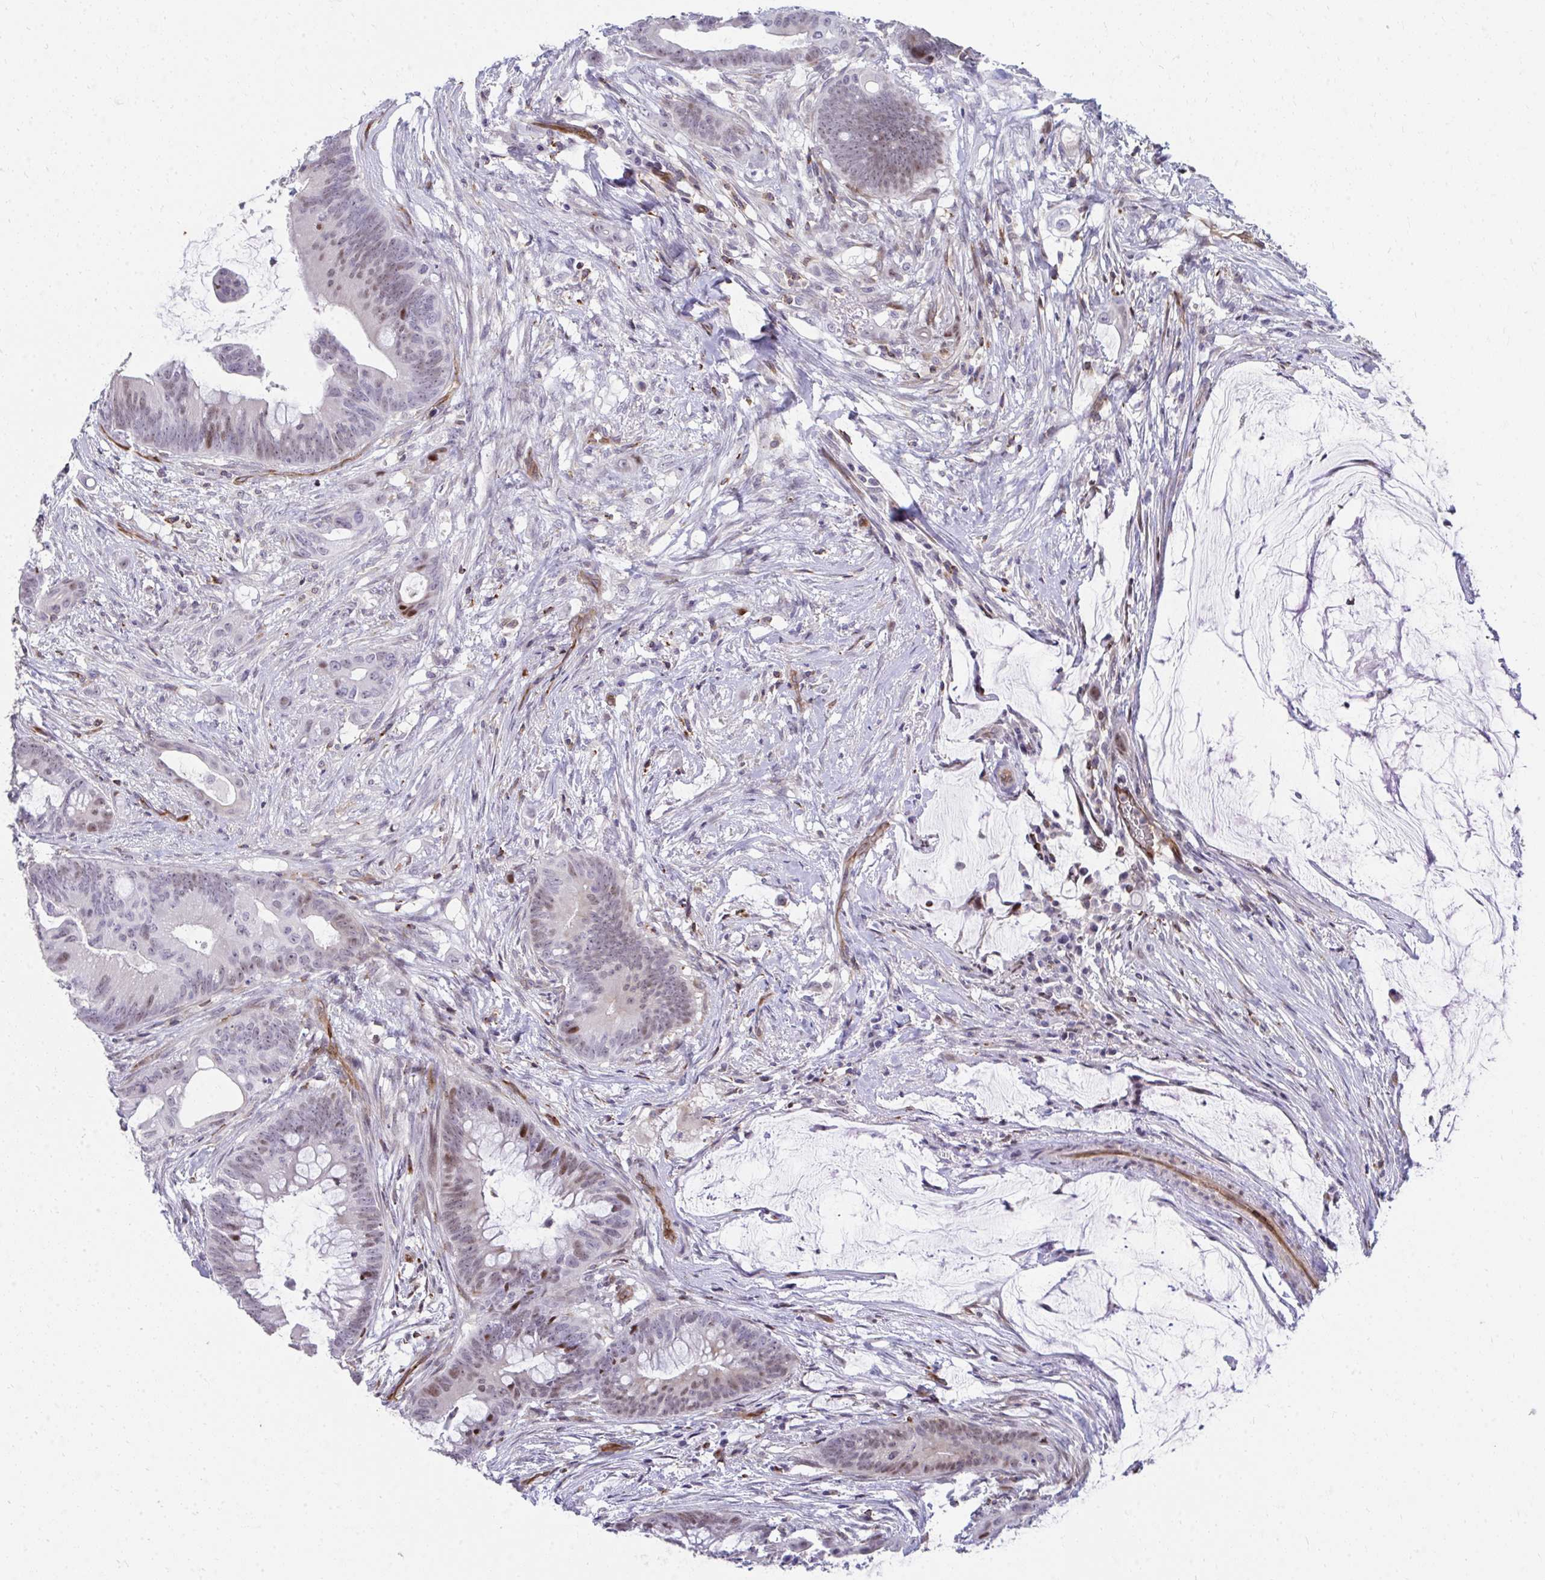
{"staining": {"intensity": "moderate", "quantity": "<25%", "location": "nuclear"}, "tissue": "colorectal cancer", "cell_type": "Tumor cells", "image_type": "cancer", "snomed": [{"axis": "morphology", "description": "Adenocarcinoma, NOS"}, {"axis": "topography", "description": "Colon"}], "caption": "Colorectal cancer stained with IHC reveals moderate nuclear positivity in about <25% of tumor cells.", "gene": "FOXN3", "patient": {"sex": "male", "age": 62}}